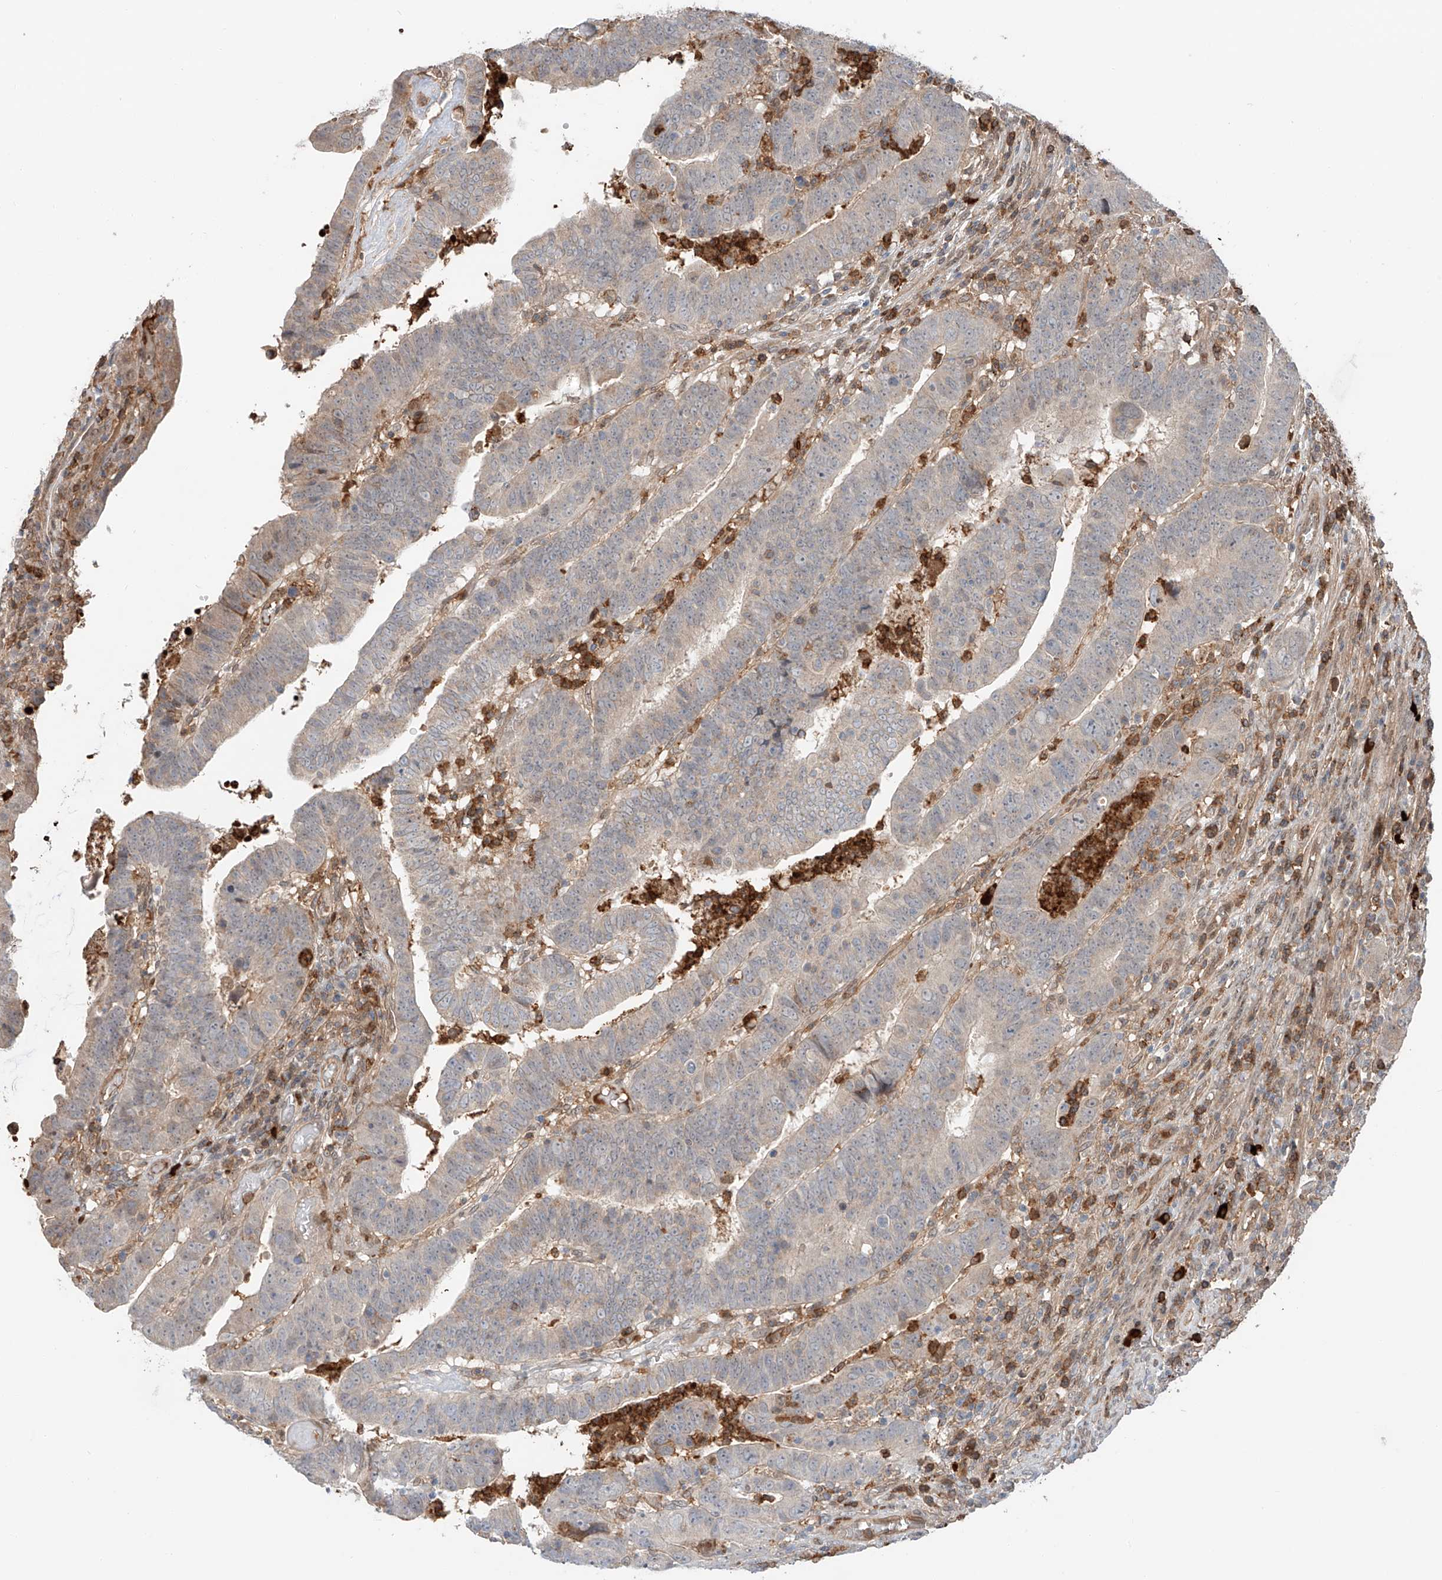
{"staining": {"intensity": "negative", "quantity": "none", "location": "none"}, "tissue": "colorectal cancer", "cell_type": "Tumor cells", "image_type": "cancer", "snomed": [{"axis": "morphology", "description": "Normal tissue, NOS"}, {"axis": "morphology", "description": "Adenocarcinoma, NOS"}, {"axis": "topography", "description": "Rectum"}], "caption": "The immunohistochemistry image has no significant expression in tumor cells of colorectal adenocarcinoma tissue.", "gene": "CEP162", "patient": {"sex": "female", "age": 65}}